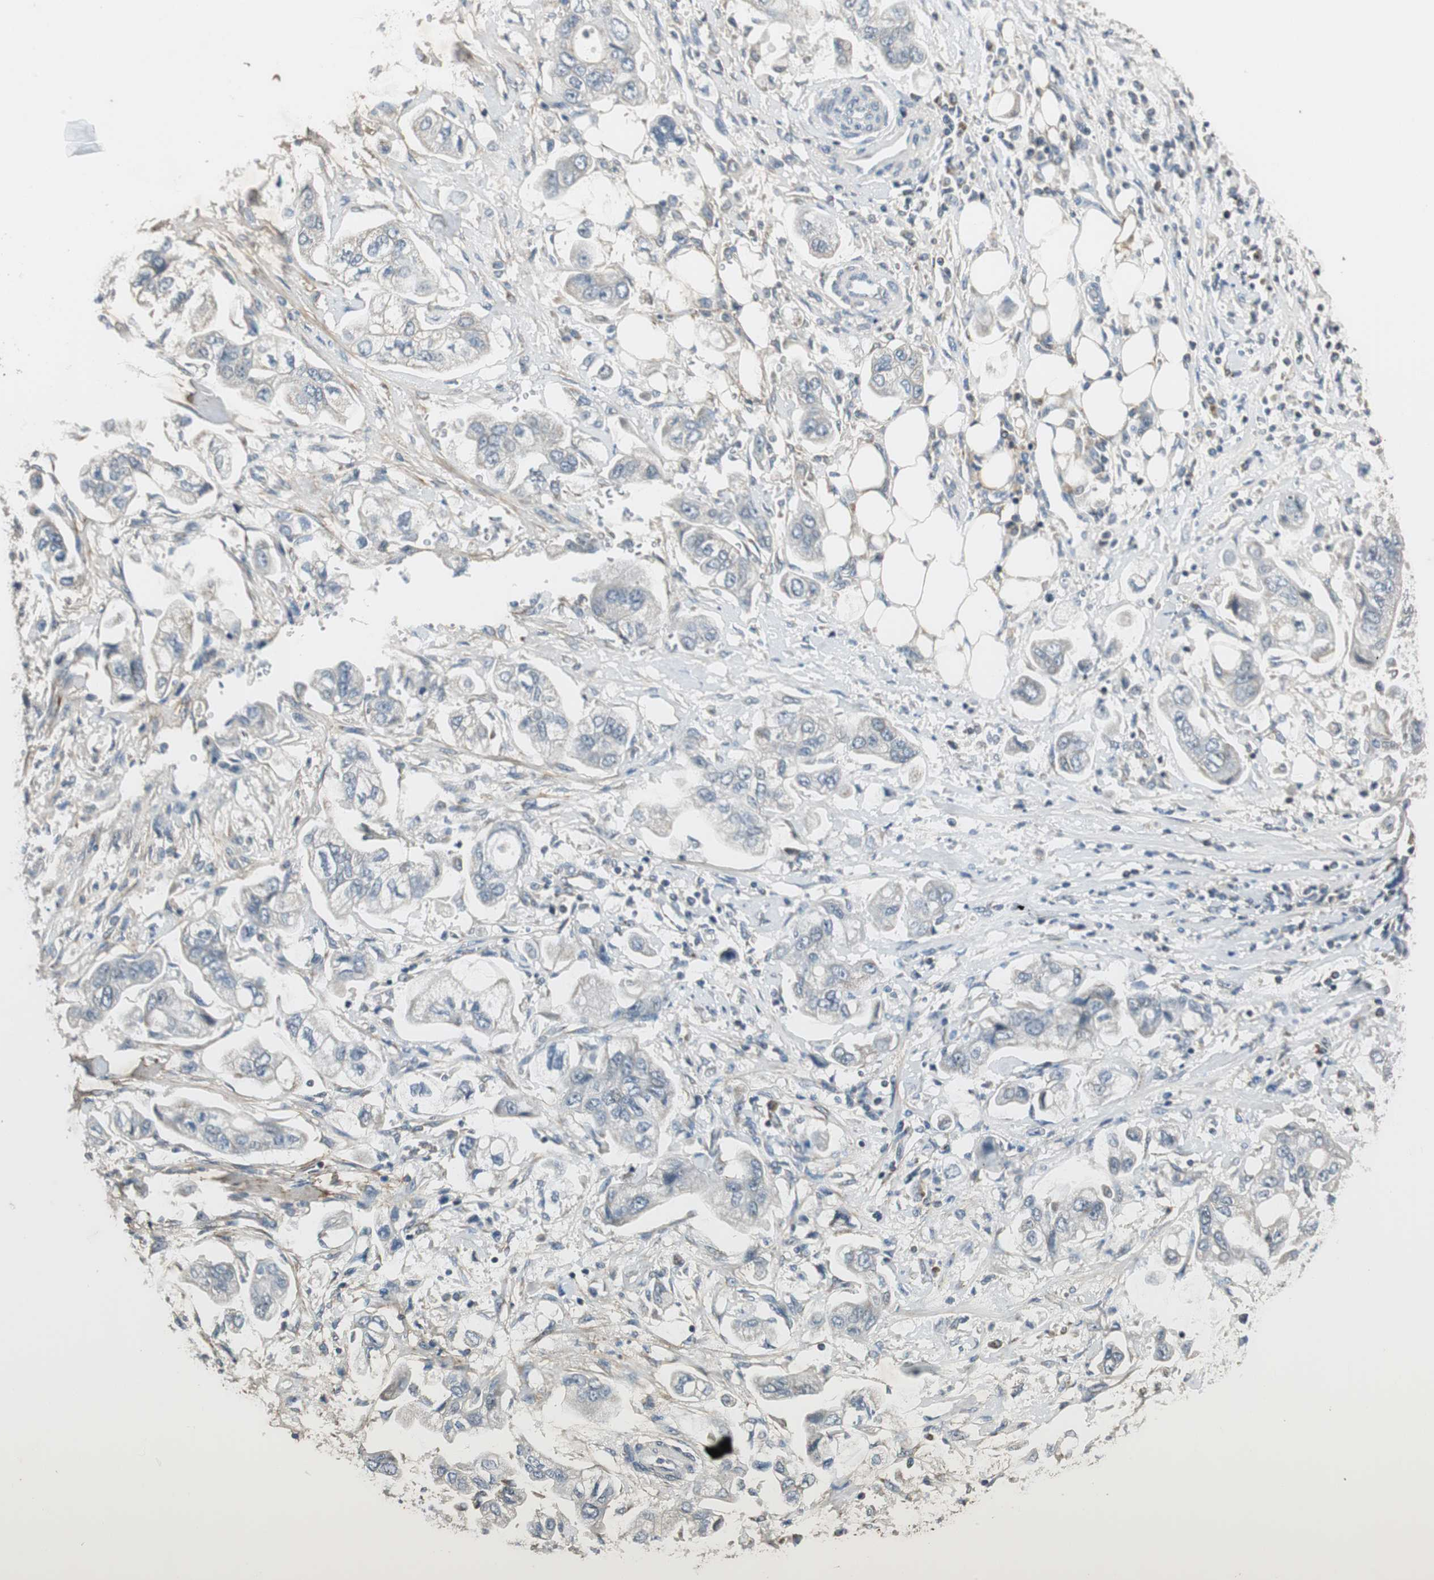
{"staining": {"intensity": "weak", "quantity": "<25%", "location": "cytoplasmic/membranous"}, "tissue": "stomach cancer", "cell_type": "Tumor cells", "image_type": "cancer", "snomed": [{"axis": "morphology", "description": "Adenocarcinoma, NOS"}, {"axis": "topography", "description": "Stomach"}], "caption": "Immunohistochemical staining of stomach cancer (adenocarcinoma) demonstrates no significant positivity in tumor cells. Brightfield microscopy of immunohistochemistry (IHC) stained with DAB (brown) and hematoxylin (blue), captured at high magnification.", "gene": "MSTO1", "patient": {"sex": "male", "age": 62}}